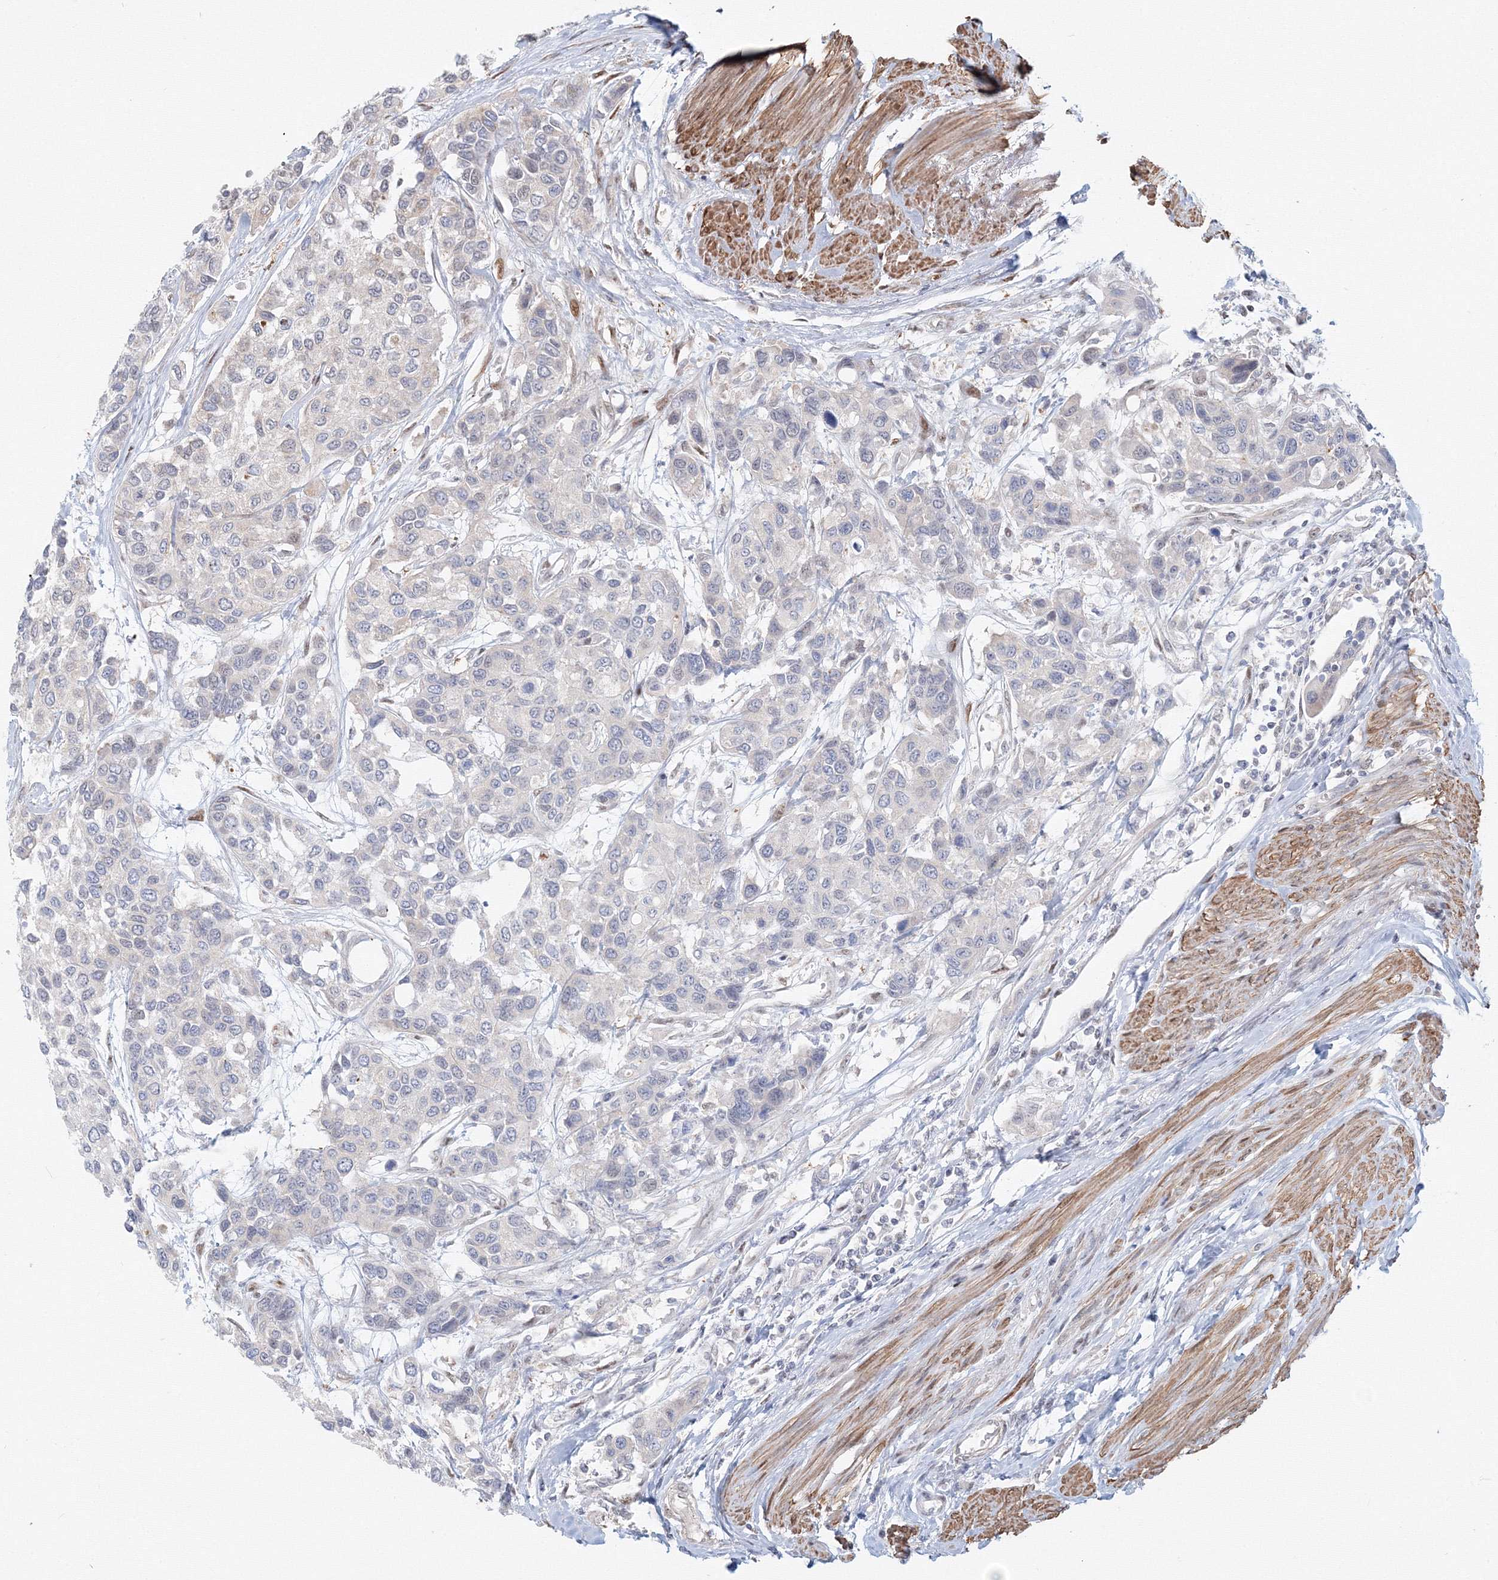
{"staining": {"intensity": "negative", "quantity": "none", "location": "none"}, "tissue": "urothelial cancer", "cell_type": "Tumor cells", "image_type": "cancer", "snomed": [{"axis": "morphology", "description": "Normal tissue, NOS"}, {"axis": "morphology", "description": "Urothelial carcinoma, High grade"}, {"axis": "topography", "description": "Vascular tissue"}, {"axis": "topography", "description": "Urinary bladder"}], "caption": "Photomicrograph shows no significant protein positivity in tumor cells of urothelial carcinoma (high-grade).", "gene": "ARHGAP21", "patient": {"sex": "female", "age": 56}}